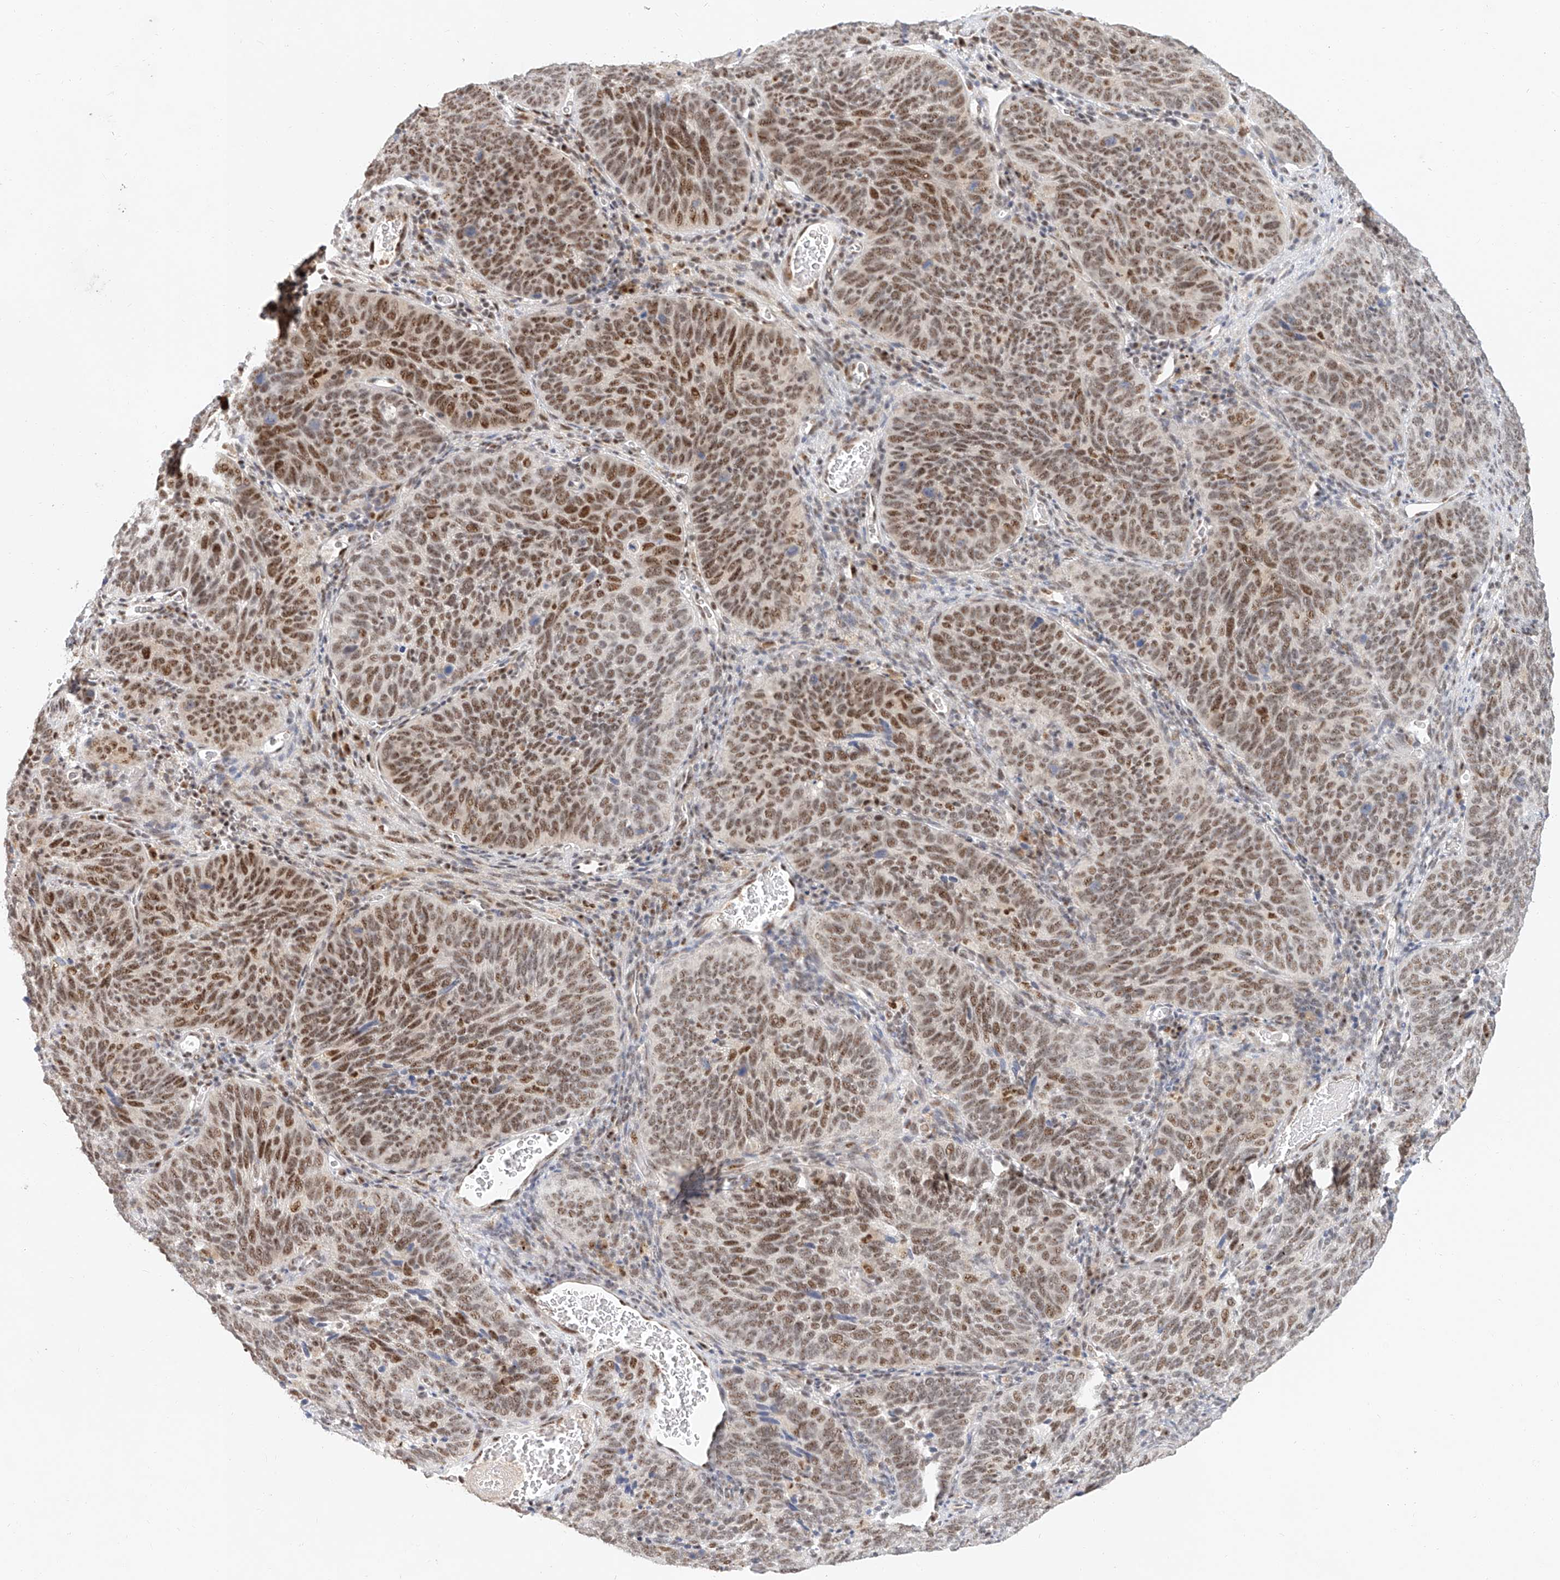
{"staining": {"intensity": "moderate", "quantity": ">75%", "location": "nuclear"}, "tissue": "cervical cancer", "cell_type": "Tumor cells", "image_type": "cancer", "snomed": [{"axis": "morphology", "description": "Squamous cell carcinoma, NOS"}, {"axis": "topography", "description": "Cervix"}], "caption": "Squamous cell carcinoma (cervical) stained with IHC exhibits moderate nuclear expression in about >75% of tumor cells. (DAB IHC, brown staining for protein, blue staining for nuclei).", "gene": "CXorf58", "patient": {"sex": "female", "age": 60}}